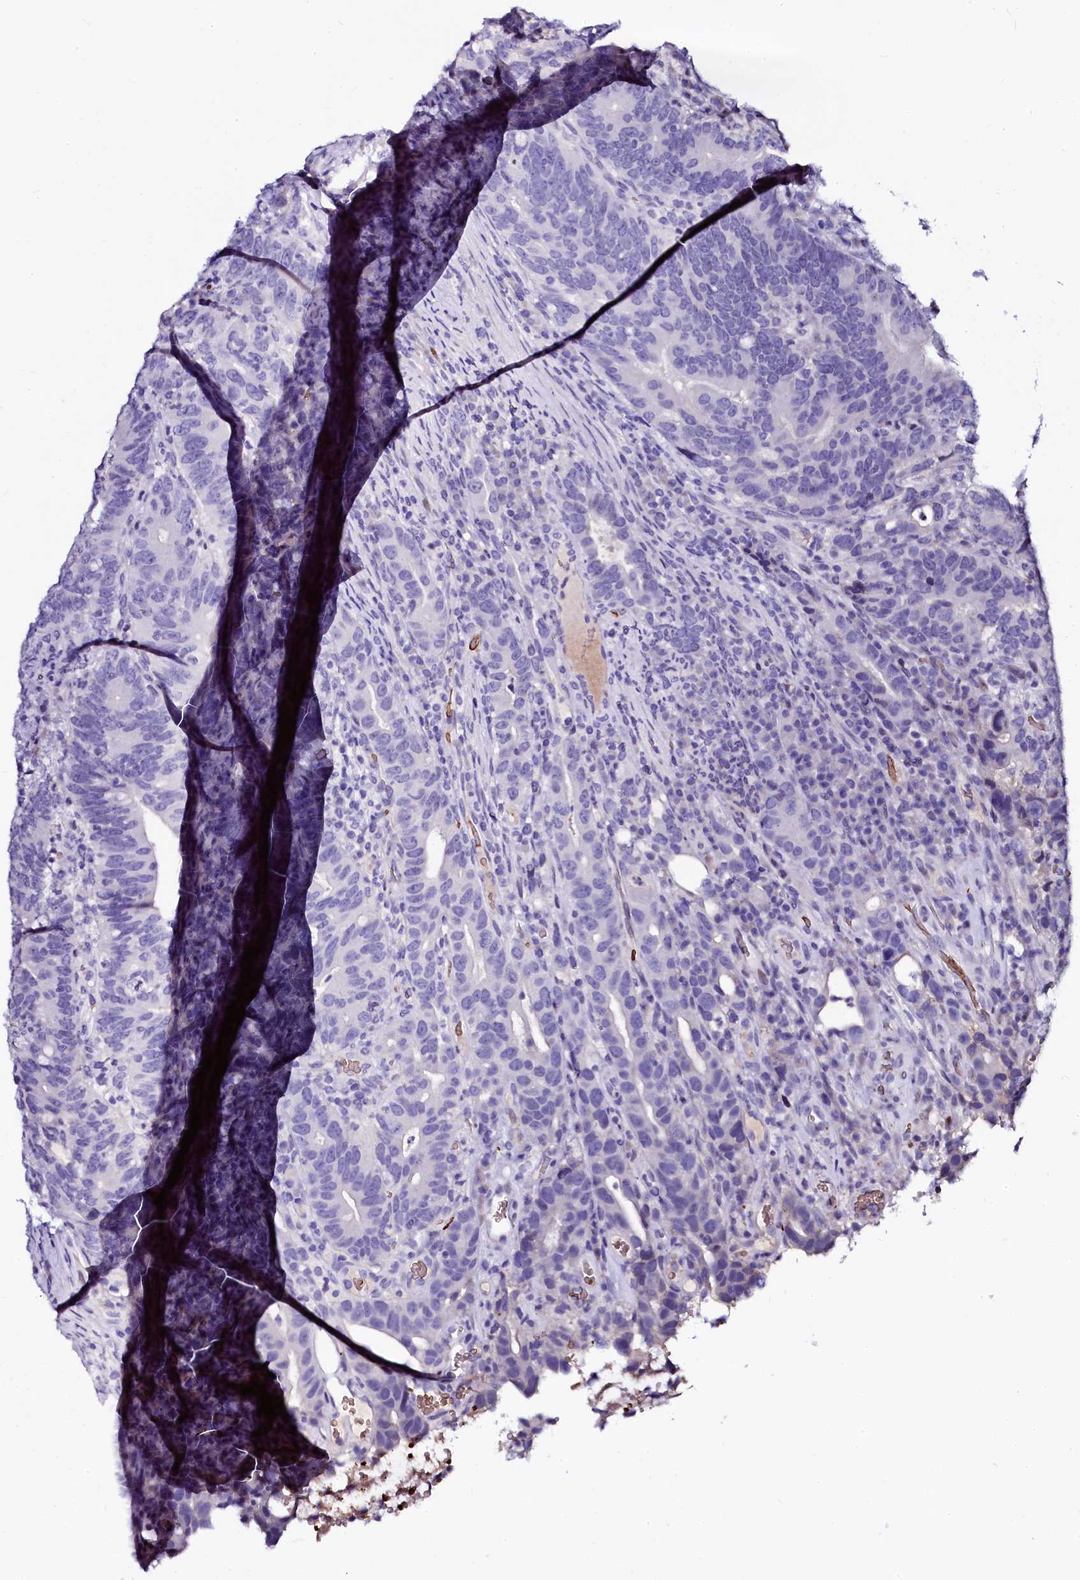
{"staining": {"intensity": "negative", "quantity": "none", "location": "none"}, "tissue": "colorectal cancer", "cell_type": "Tumor cells", "image_type": "cancer", "snomed": [{"axis": "morphology", "description": "Adenocarcinoma, NOS"}, {"axis": "topography", "description": "Colon"}], "caption": "DAB immunohistochemical staining of human adenocarcinoma (colorectal) shows no significant staining in tumor cells.", "gene": "CTDSPL2", "patient": {"sex": "female", "age": 66}}